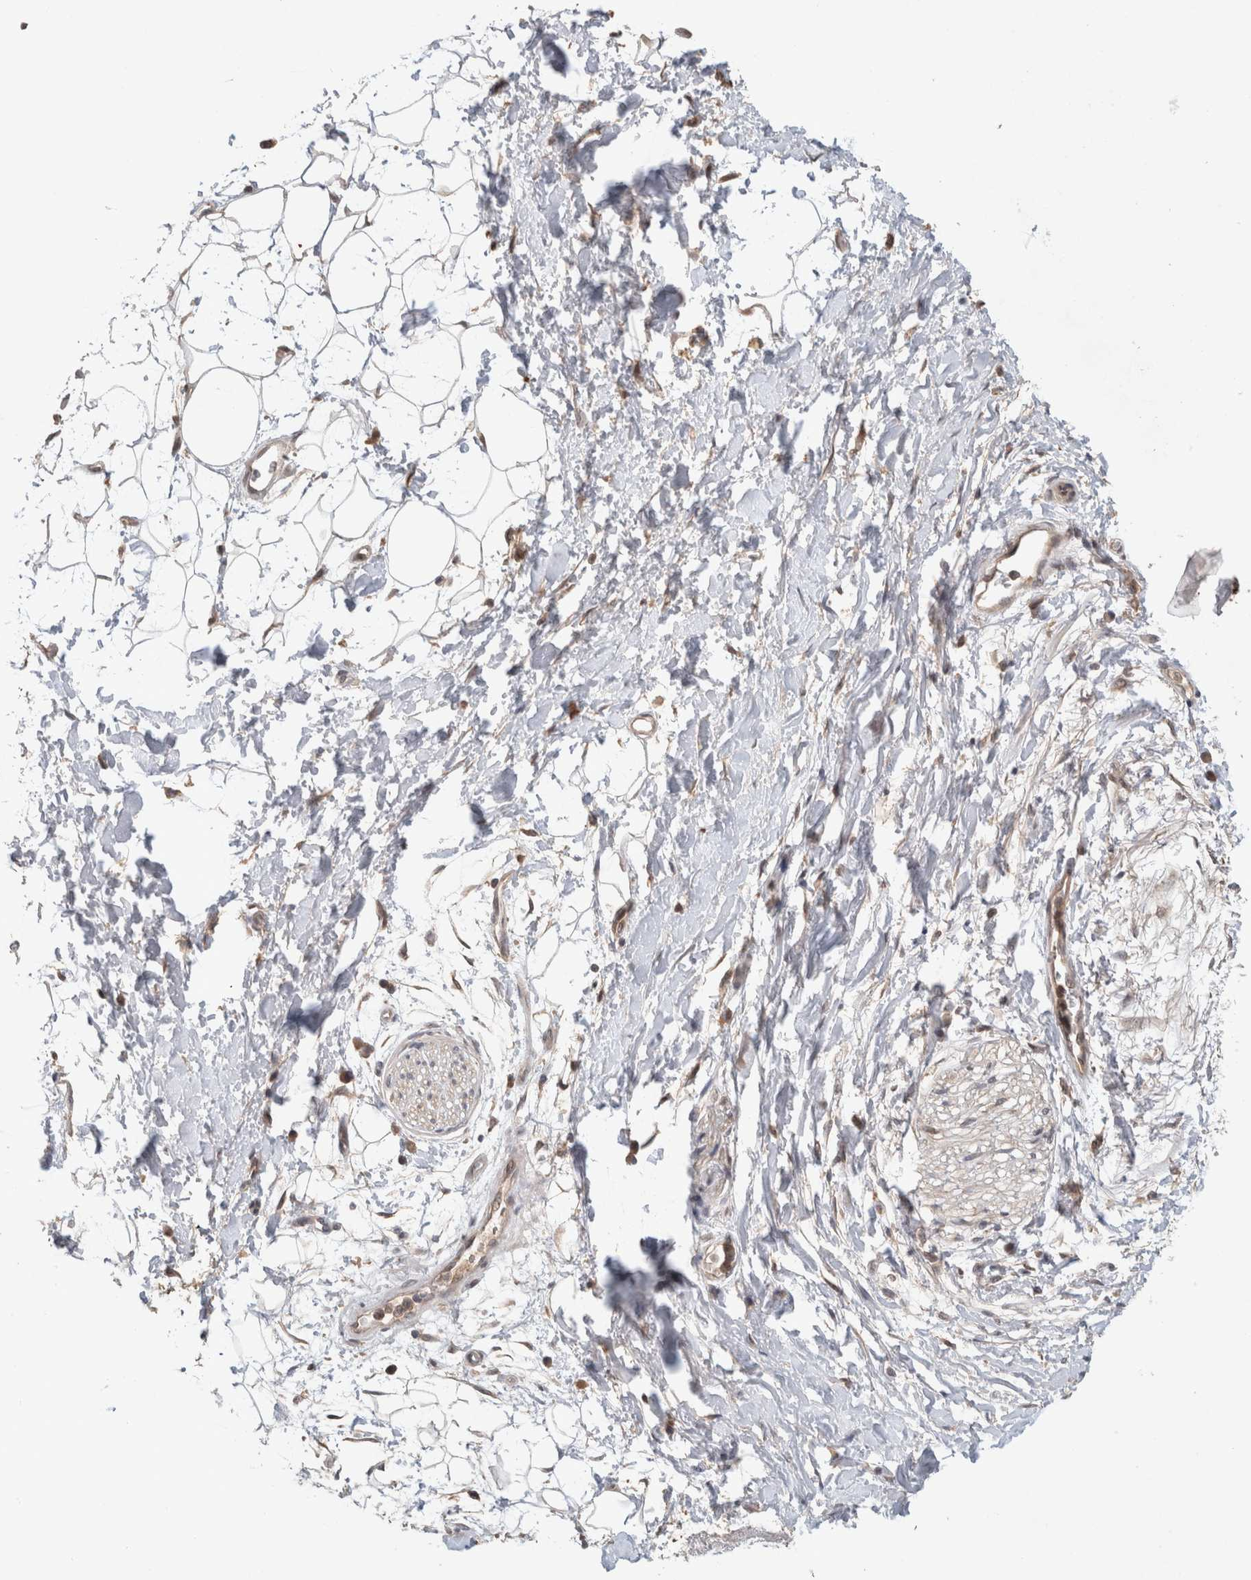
{"staining": {"intensity": "negative", "quantity": "none", "location": "none"}, "tissue": "adipose tissue", "cell_type": "Adipocytes", "image_type": "normal", "snomed": [{"axis": "morphology", "description": "Normal tissue, NOS"}, {"axis": "topography", "description": "Soft tissue"}], "caption": "The micrograph displays no significant positivity in adipocytes of adipose tissue.", "gene": "SYDE2", "patient": {"sex": "male", "age": 72}}